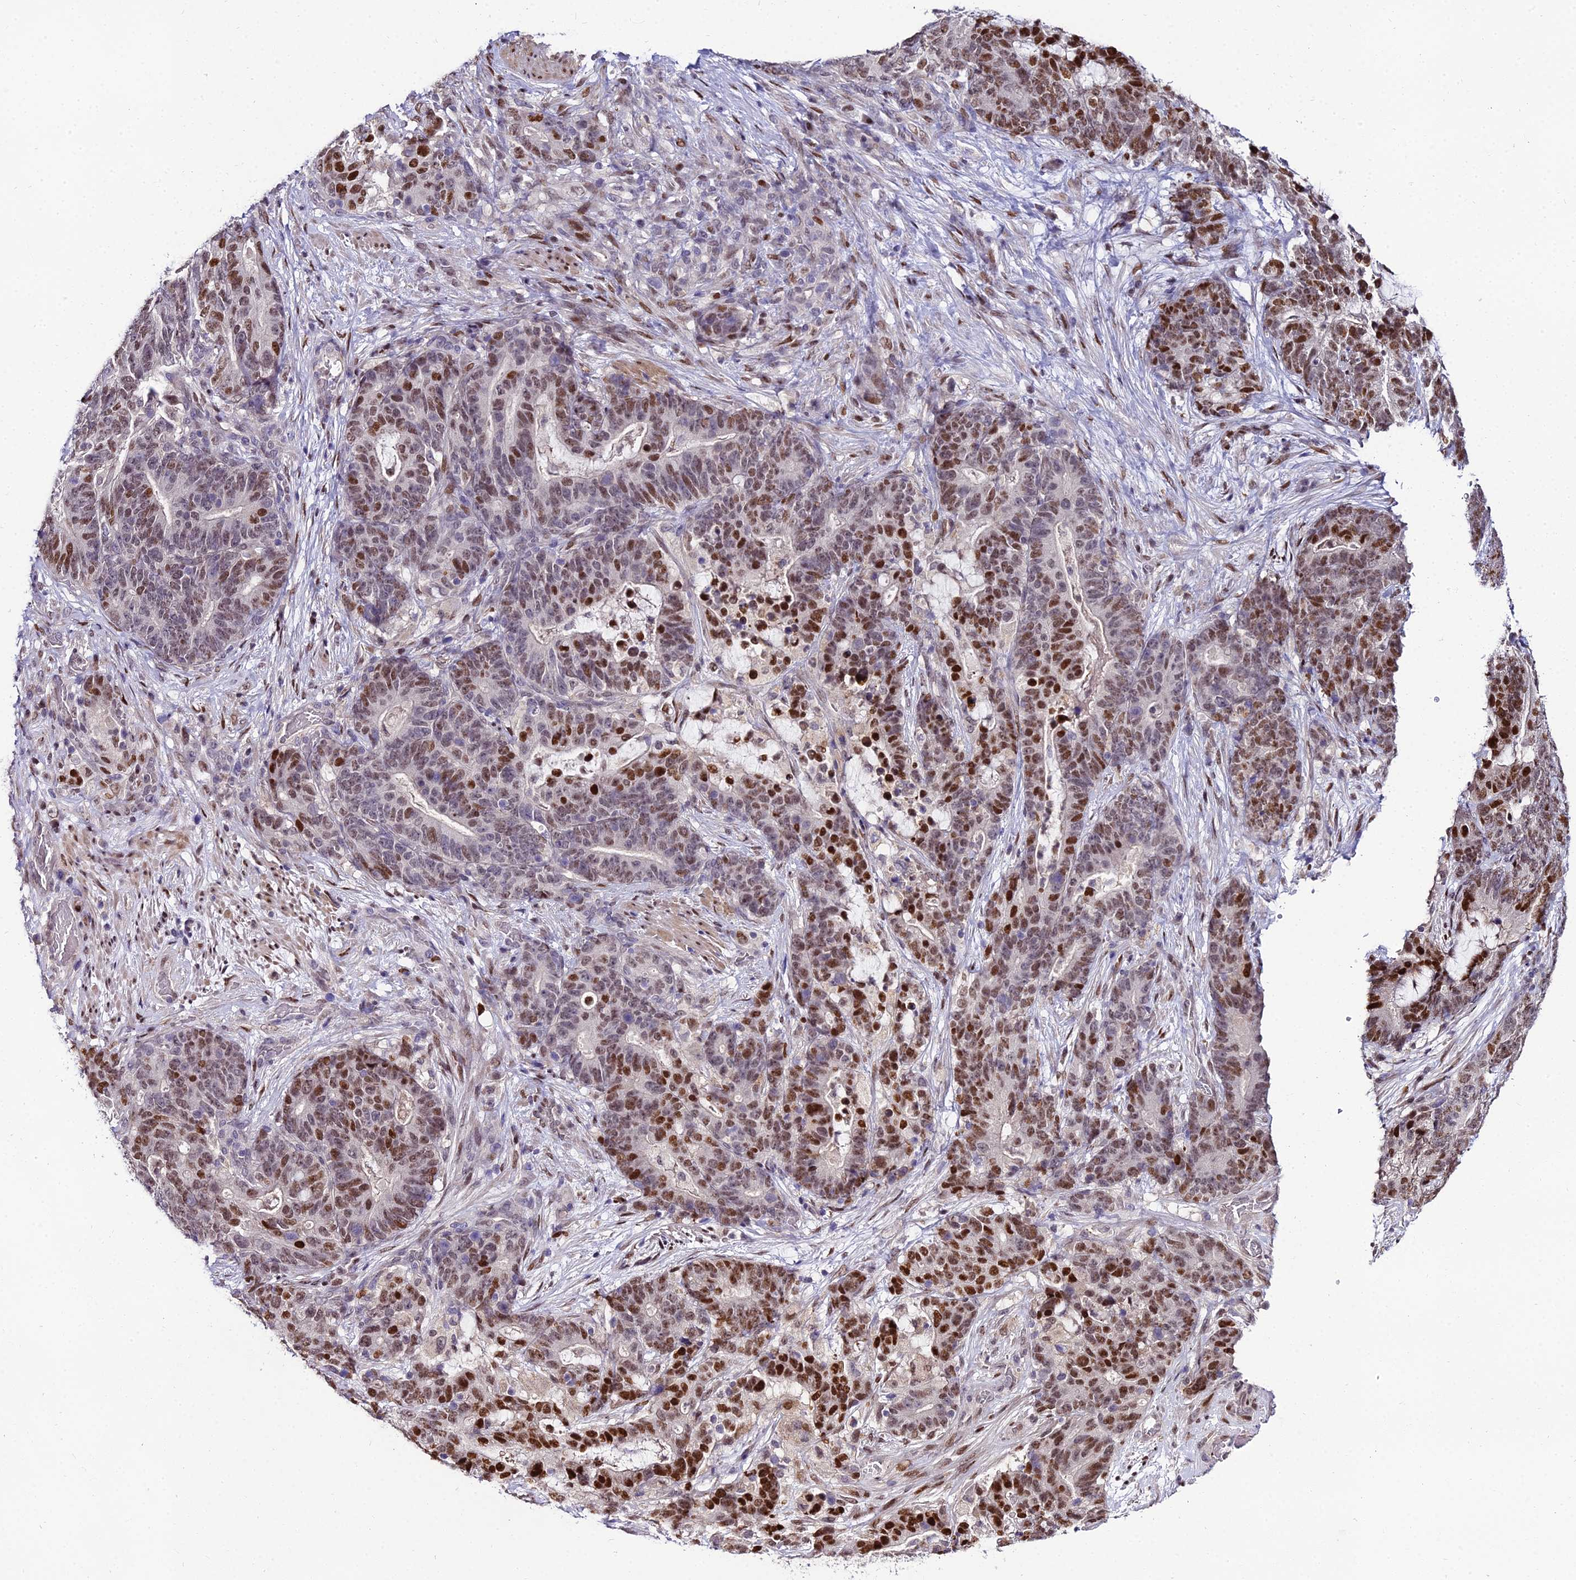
{"staining": {"intensity": "strong", "quantity": "25%-75%", "location": "nuclear"}, "tissue": "stomach cancer", "cell_type": "Tumor cells", "image_type": "cancer", "snomed": [{"axis": "morphology", "description": "Normal tissue, NOS"}, {"axis": "morphology", "description": "Adenocarcinoma, NOS"}, {"axis": "topography", "description": "Stomach"}], "caption": "About 25%-75% of tumor cells in stomach cancer (adenocarcinoma) show strong nuclear protein expression as visualized by brown immunohistochemical staining.", "gene": "ZNF707", "patient": {"sex": "female", "age": 64}}